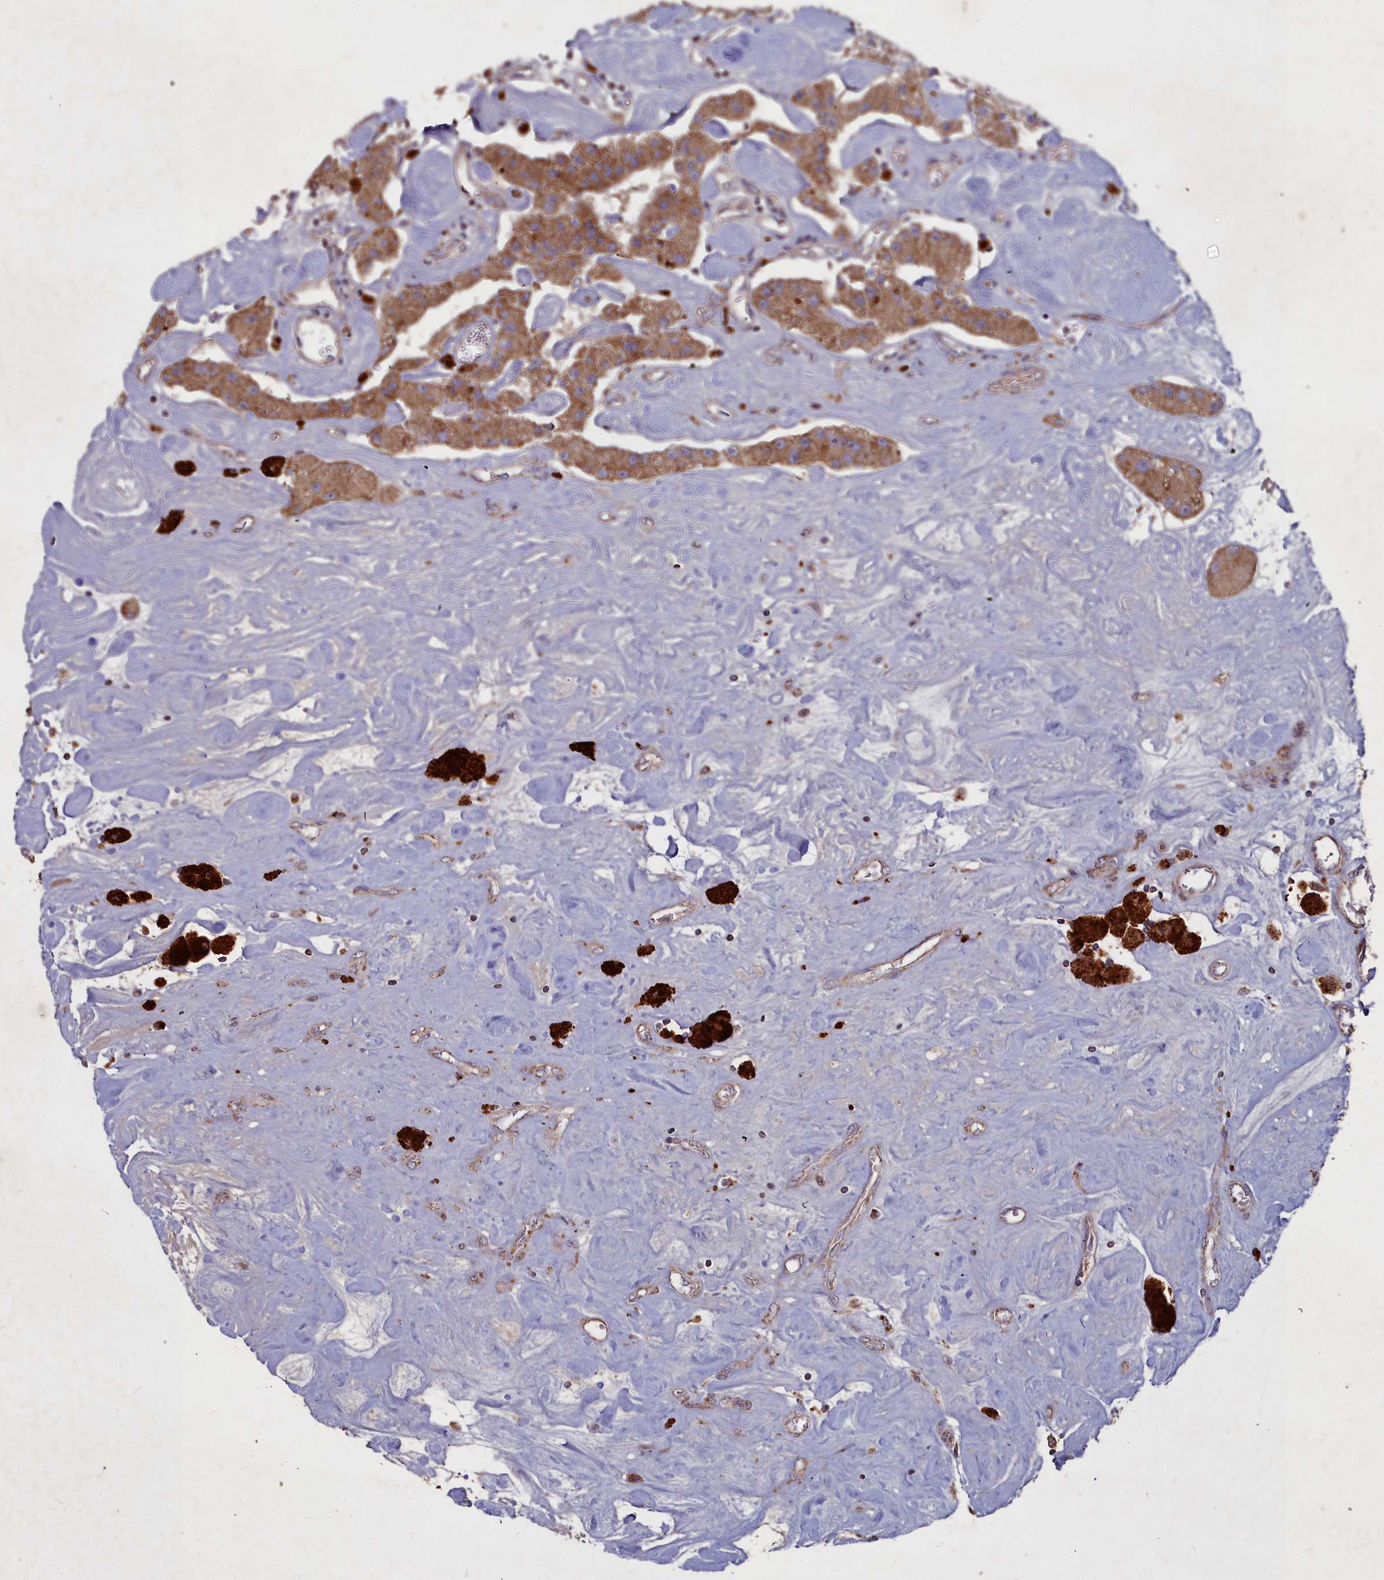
{"staining": {"intensity": "moderate", "quantity": ">75%", "location": "cytoplasmic/membranous"}, "tissue": "carcinoid", "cell_type": "Tumor cells", "image_type": "cancer", "snomed": [{"axis": "morphology", "description": "Carcinoid, malignant, NOS"}, {"axis": "topography", "description": "Pancreas"}], "caption": "About >75% of tumor cells in carcinoid (malignant) display moderate cytoplasmic/membranous protein expression as visualized by brown immunohistochemical staining.", "gene": "COX11", "patient": {"sex": "male", "age": 41}}